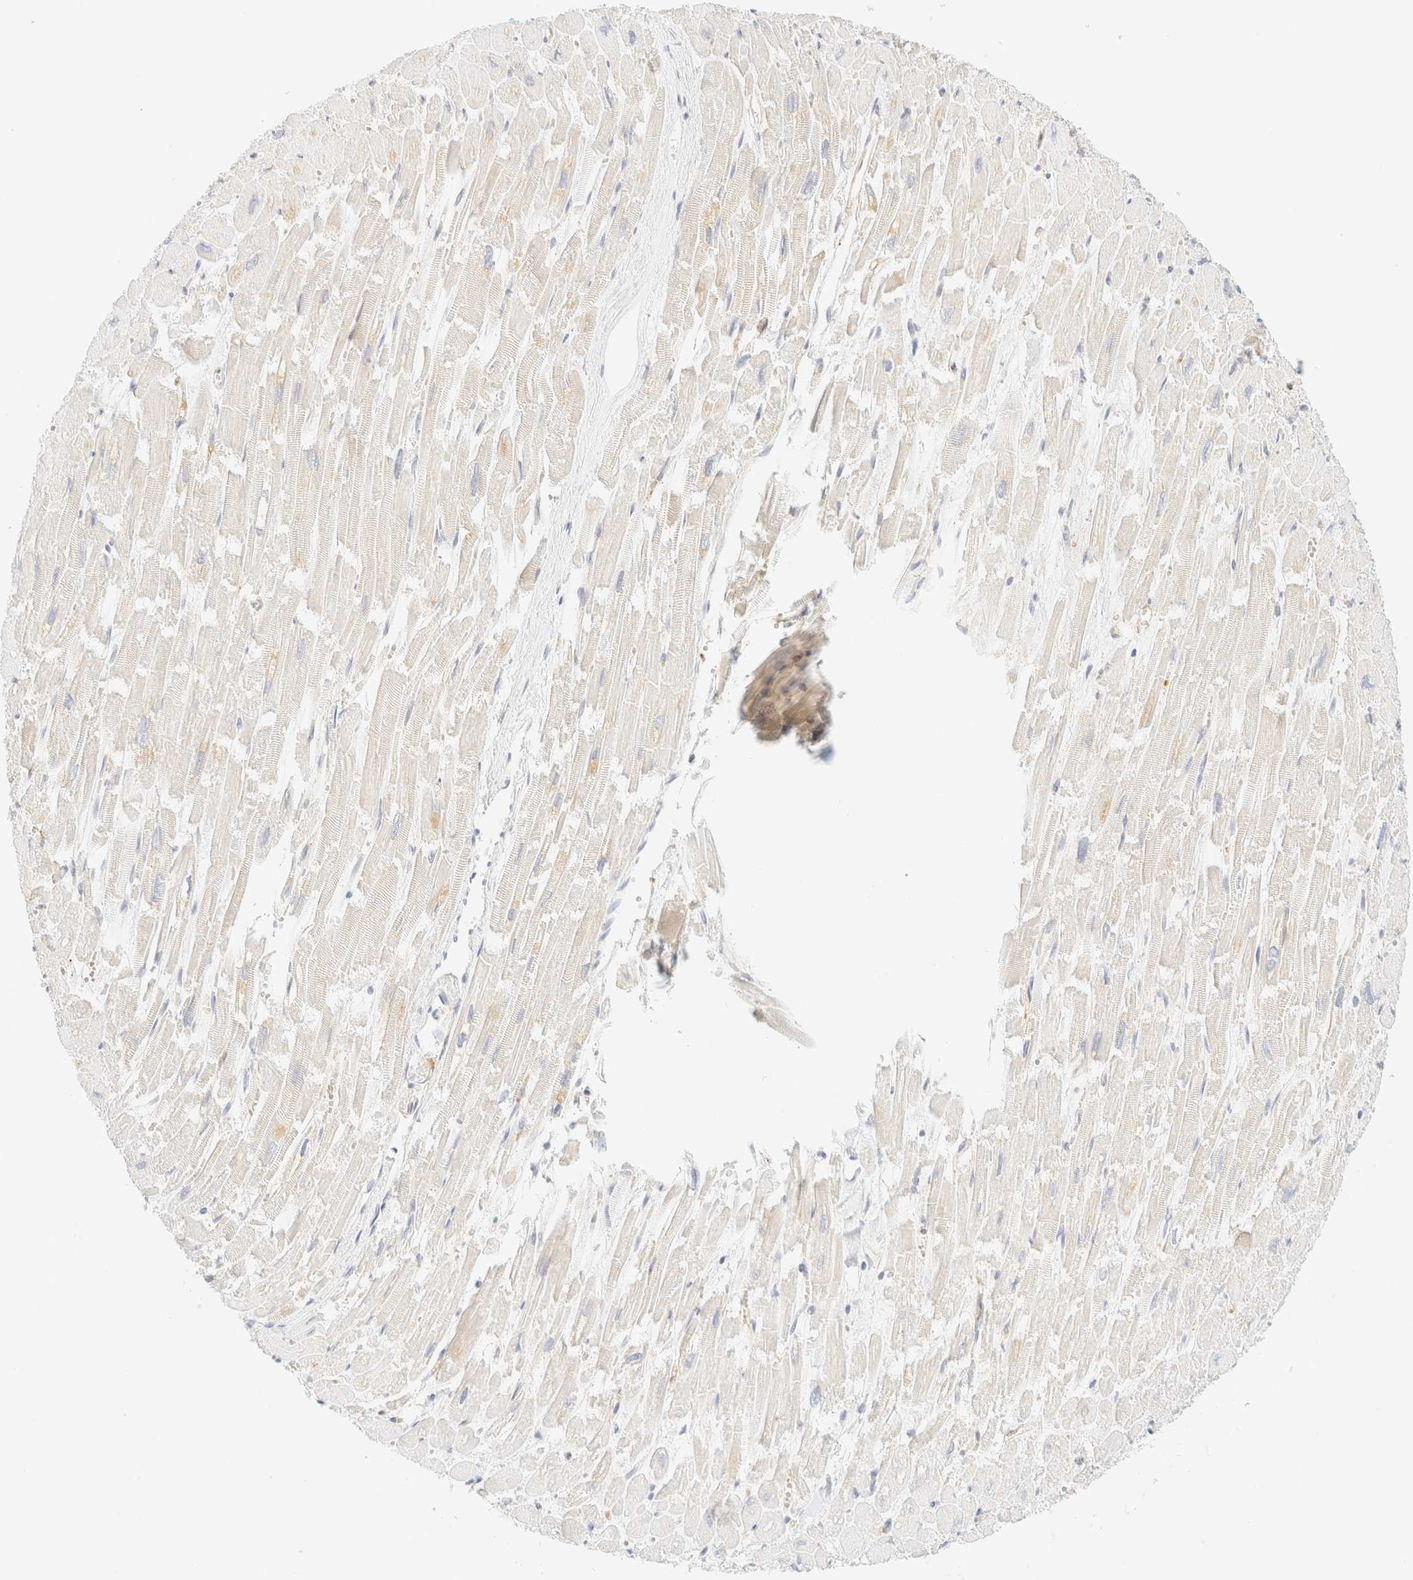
{"staining": {"intensity": "negative", "quantity": "none", "location": "none"}, "tissue": "heart muscle", "cell_type": "Cardiomyocytes", "image_type": "normal", "snomed": [{"axis": "morphology", "description": "Normal tissue, NOS"}, {"axis": "topography", "description": "Heart"}], "caption": "Immunohistochemistry micrograph of normal heart muscle stained for a protein (brown), which exhibits no expression in cardiomyocytes.", "gene": "OTOP2", "patient": {"sex": "male", "age": 54}}